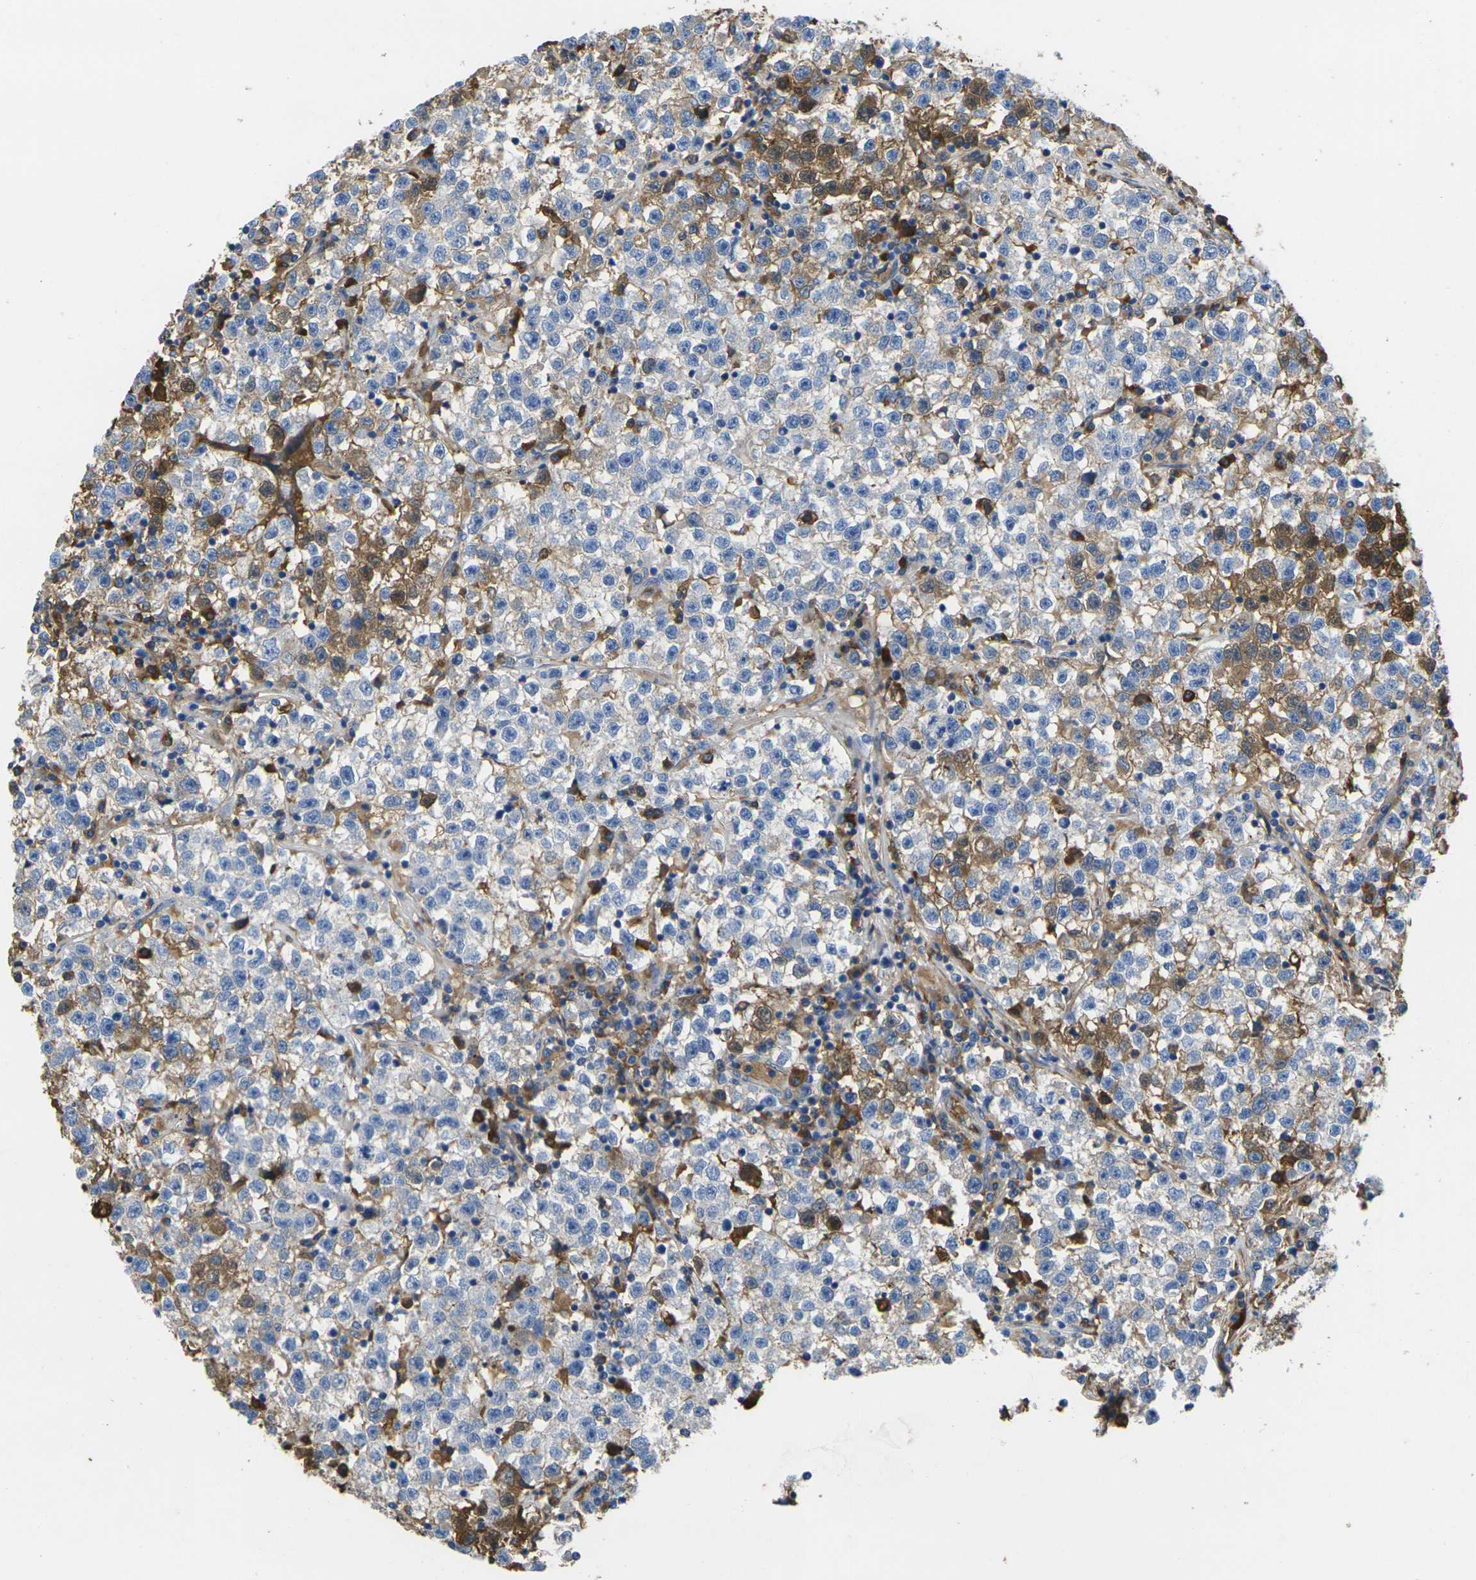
{"staining": {"intensity": "moderate", "quantity": "25%-75%", "location": "cytoplasmic/membranous"}, "tissue": "testis cancer", "cell_type": "Tumor cells", "image_type": "cancer", "snomed": [{"axis": "morphology", "description": "Seminoma, NOS"}, {"axis": "topography", "description": "Testis"}], "caption": "Immunohistochemistry (DAB) staining of human testis cancer (seminoma) displays moderate cytoplasmic/membranous protein expression in approximately 25%-75% of tumor cells. Nuclei are stained in blue.", "gene": "GREM2", "patient": {"sex": "male", "age": 22}}